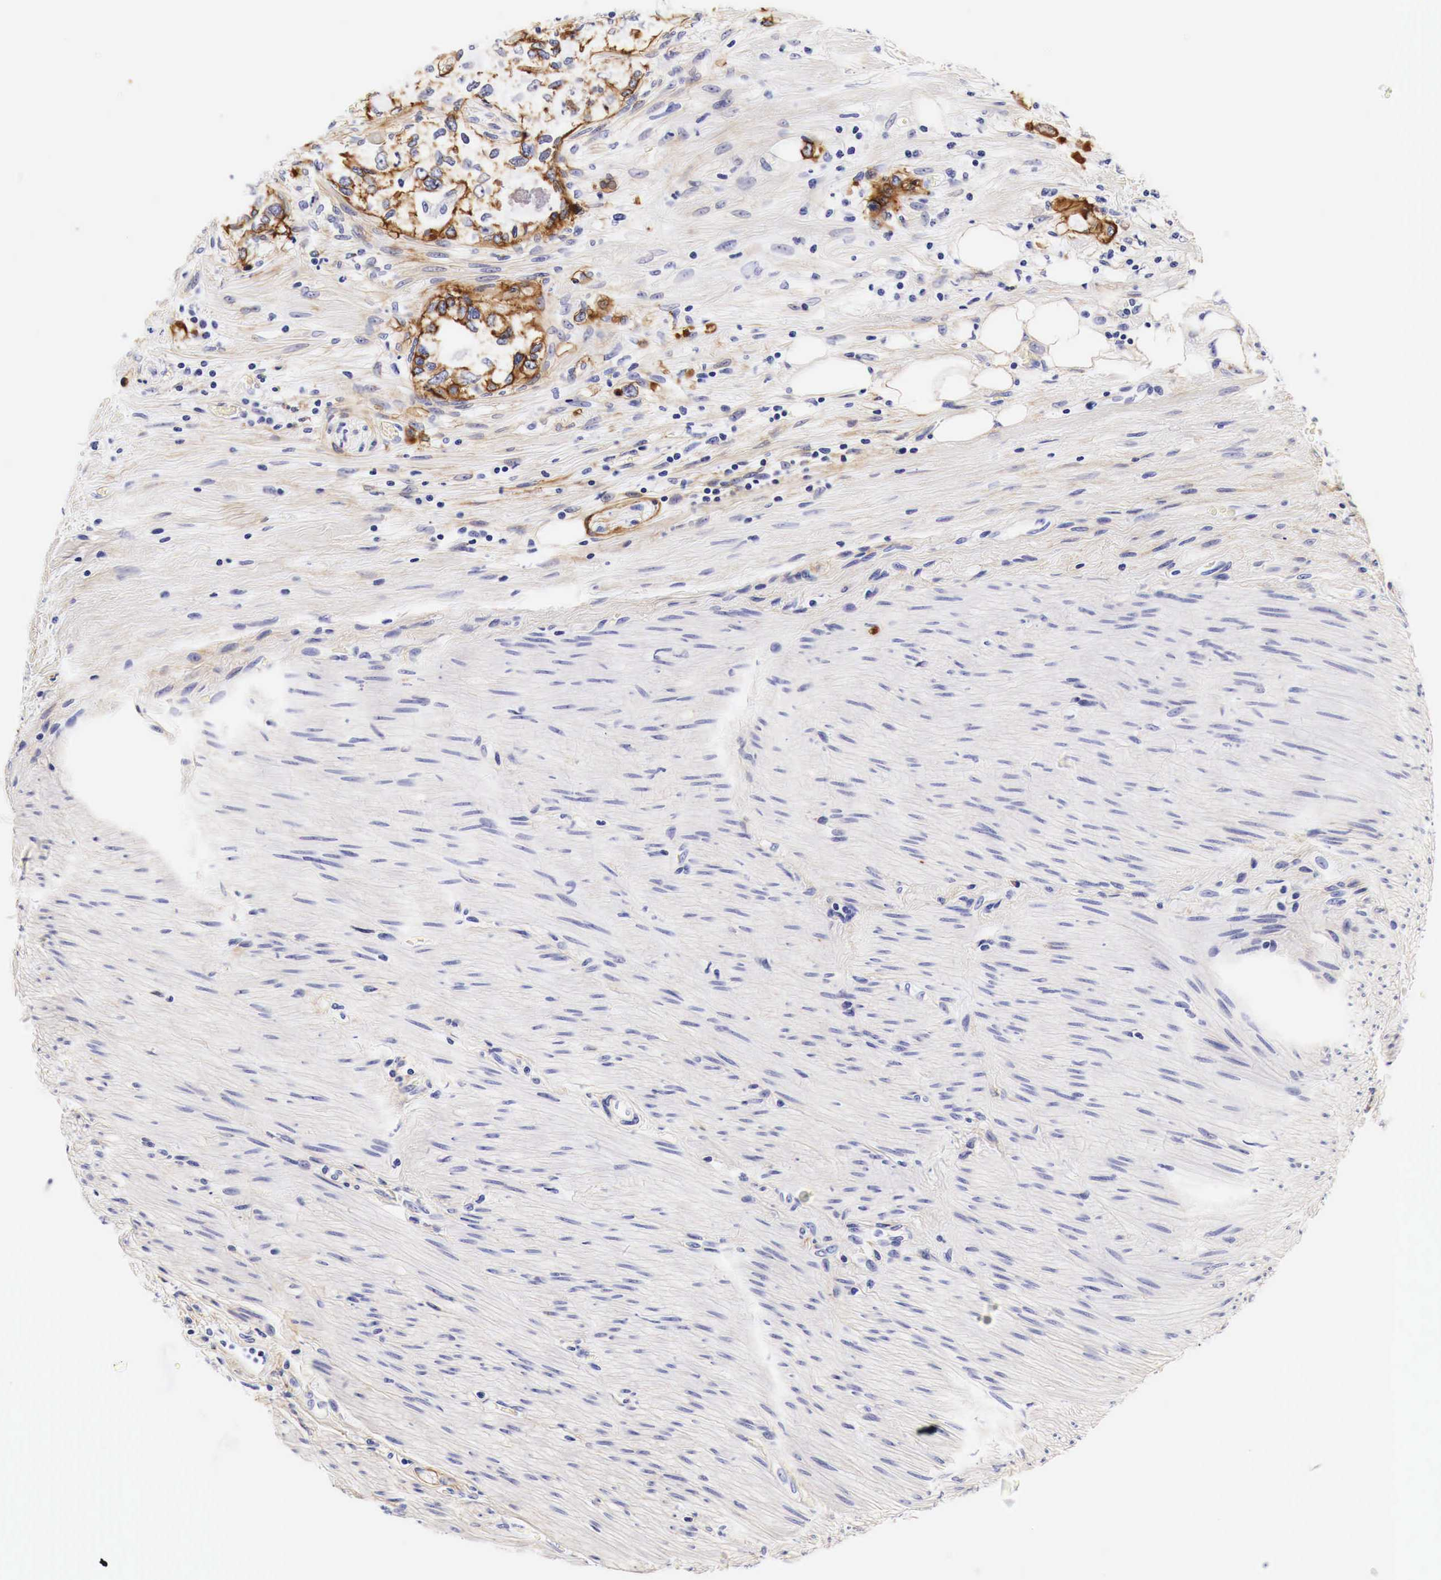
{"staining": {"intensity": "strong", "quantity": ">75%", "location": "cytoplasmic/membranous"}, "tissue": "colorectal cancer", "cell_type": "Tumor cells", "image_type": "cancer", "snomed": [{"axis": "morphology", "description": "Adenocarcinoma, NOS"}, {"axis": "topography", "description": "Rectum"}], "caption": "Immunohistochemical staining of adenocarcinoma (colorectal) displays high levels of strong cytoplasmic/membranous protein expression in approximately >75% of tumor cells. (Stains: DAB in brown, nuclei in blue, Microscopy: brightfield microscopy at high magnification).", "gene": "EGFR", "patient": {"sex": "female", "age": 57}}